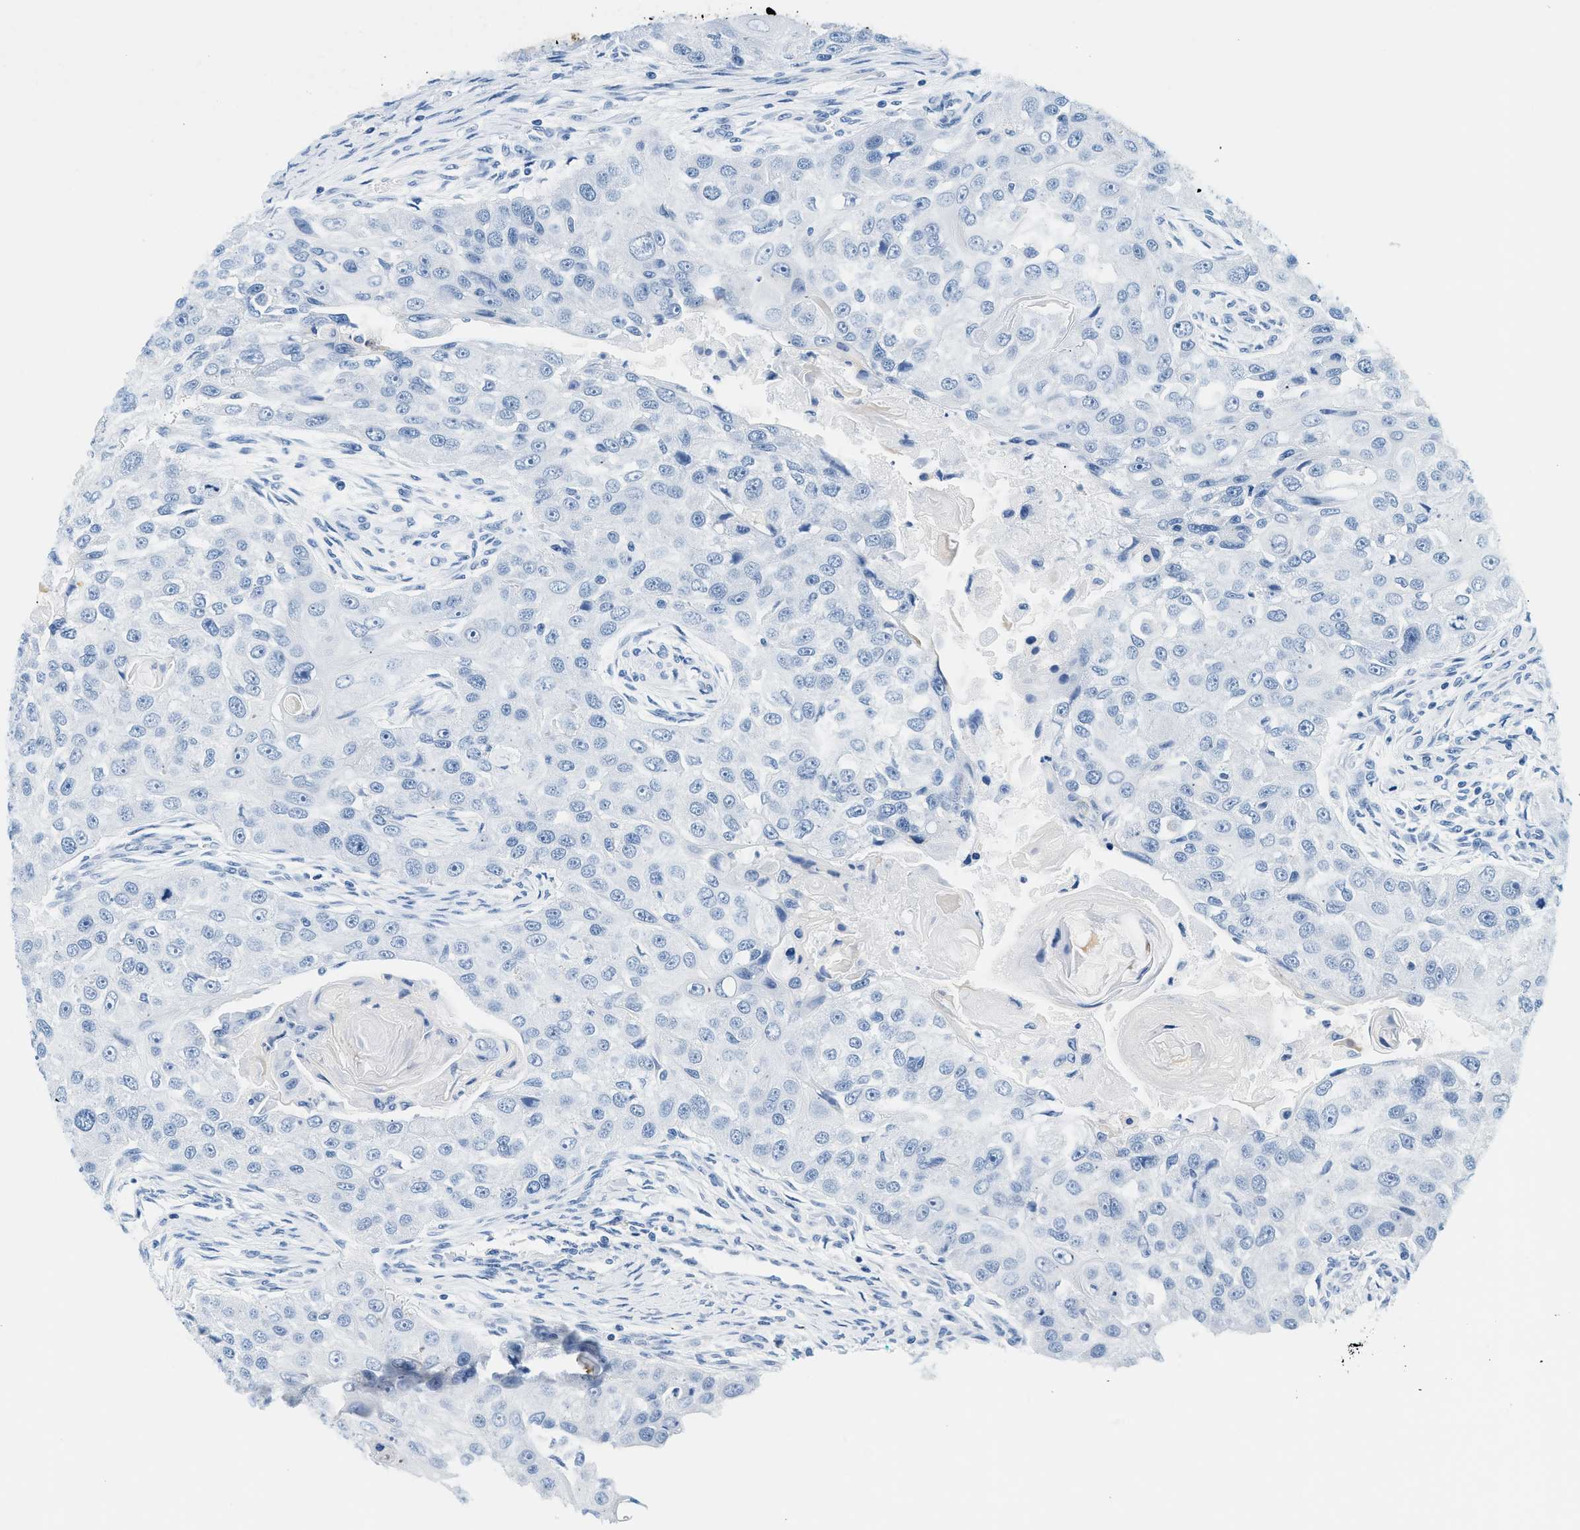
{"staining": {"intensity": "negative", "quantity": "none", "location": "none"}, "tissue": "head and neck cancer", "cell_type": "Tumor cells", "image_type": "cancer", "snomed": [{"axis": "morphology", "description": "Normal tissue, NOS"}, {"axis": "morphology", "description": "Squamous cell carcinoma, NOS"}, {"axis": "topography", "description": "Skeletal muscle"}, {"axis": "topography", "description": "Head-Neck"}], "caption": "An IHC image of head and neck squamous cell carcinoma is shown. There is no staining in tumor cells of head and neck squamous cell carcinoma.", "gene": "STXBP2", "patient": {"sex": "male", "age": 51}}